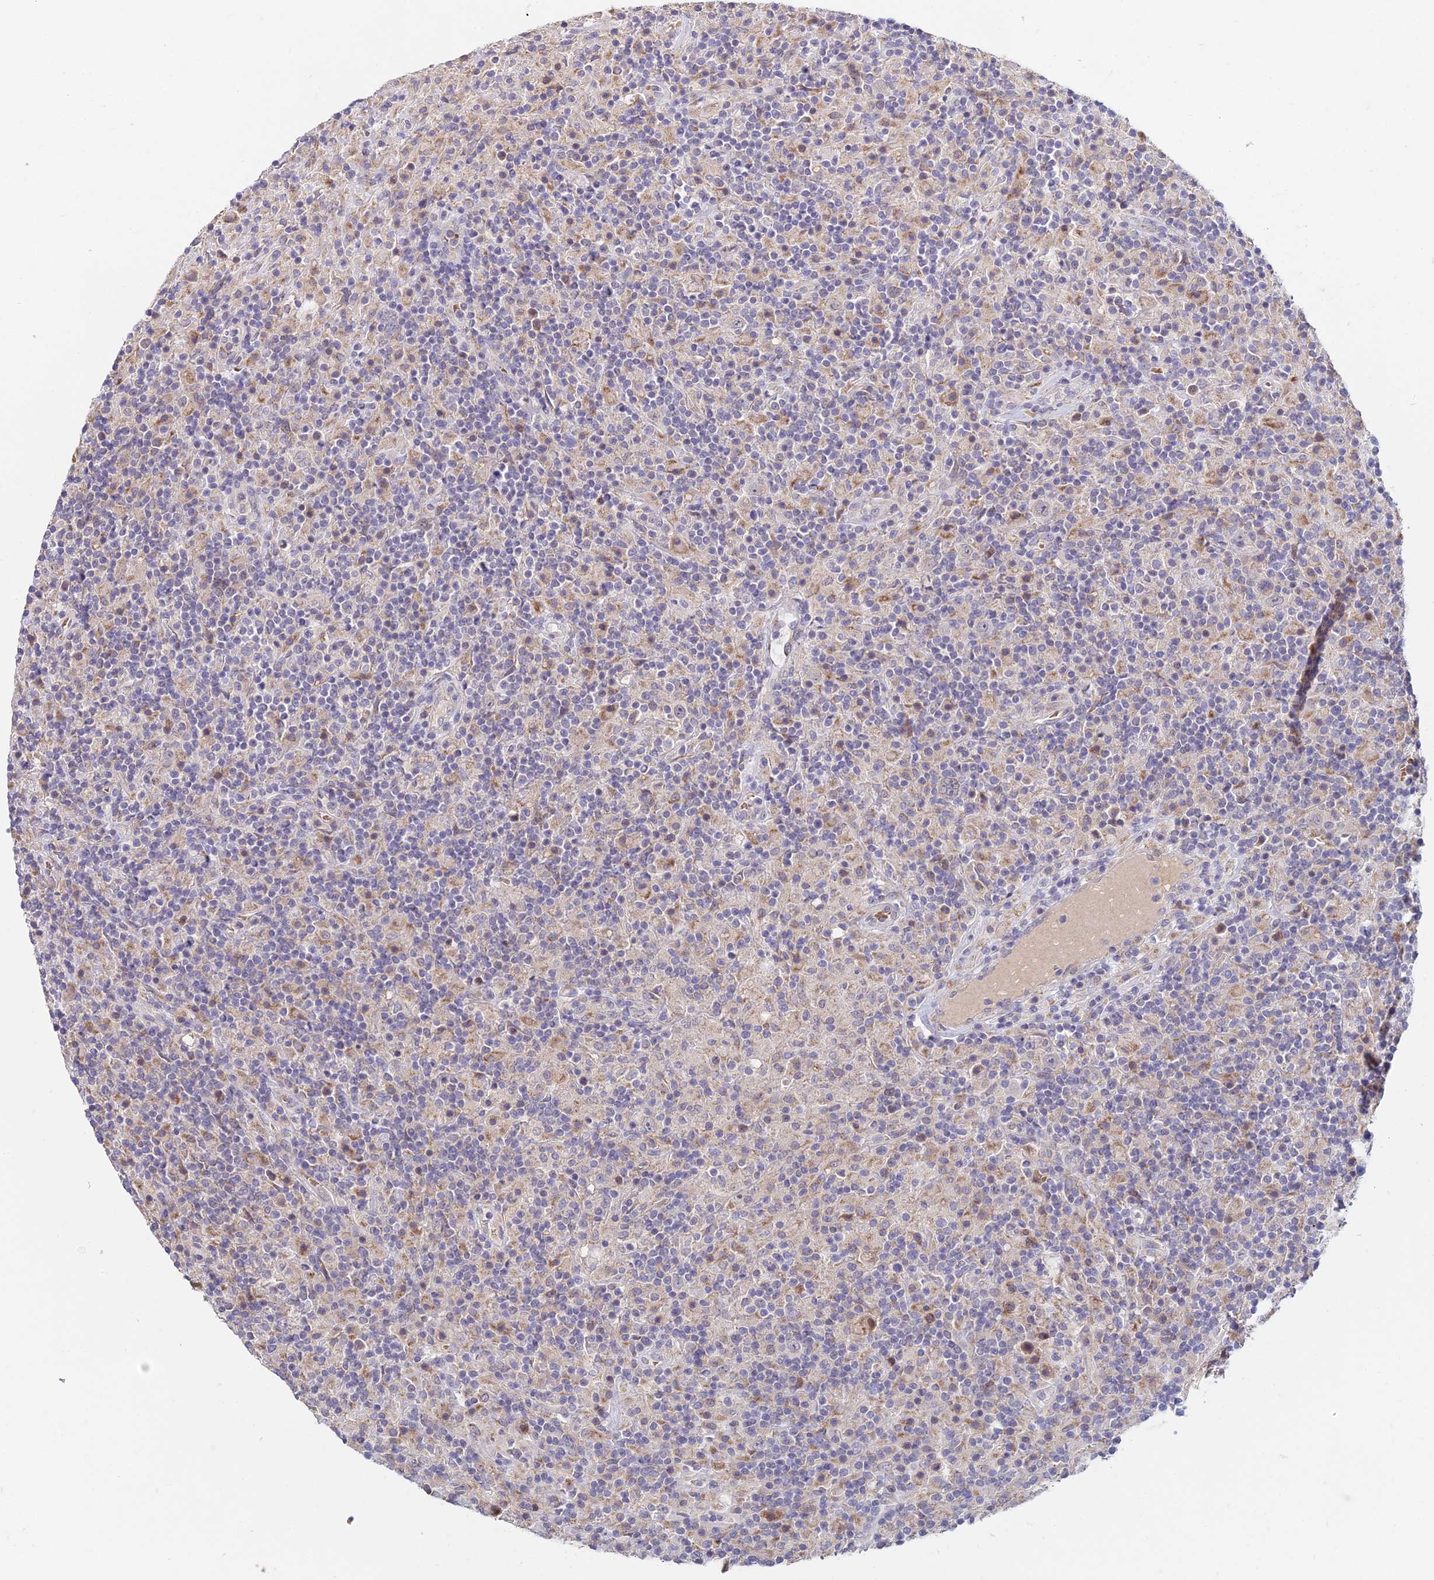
{"staining": {"intensity": "negative", "quantity": "none", "location": "none"}, "tissue": "lymphoma", "cell_type": "Tumor cells", "image_type": "cancer", "snomed": [{"axis": "morphology", "description": "Hodgkin's disease, NOS"}, {"axis": "topography", "description": "Lymph node"}], "caption": "Lymphoma was stained to show a protein in brown. There is no significant staining in tumor cells.", "gene": "WDR43", "patient": {"sex": "male", "age": 70}}